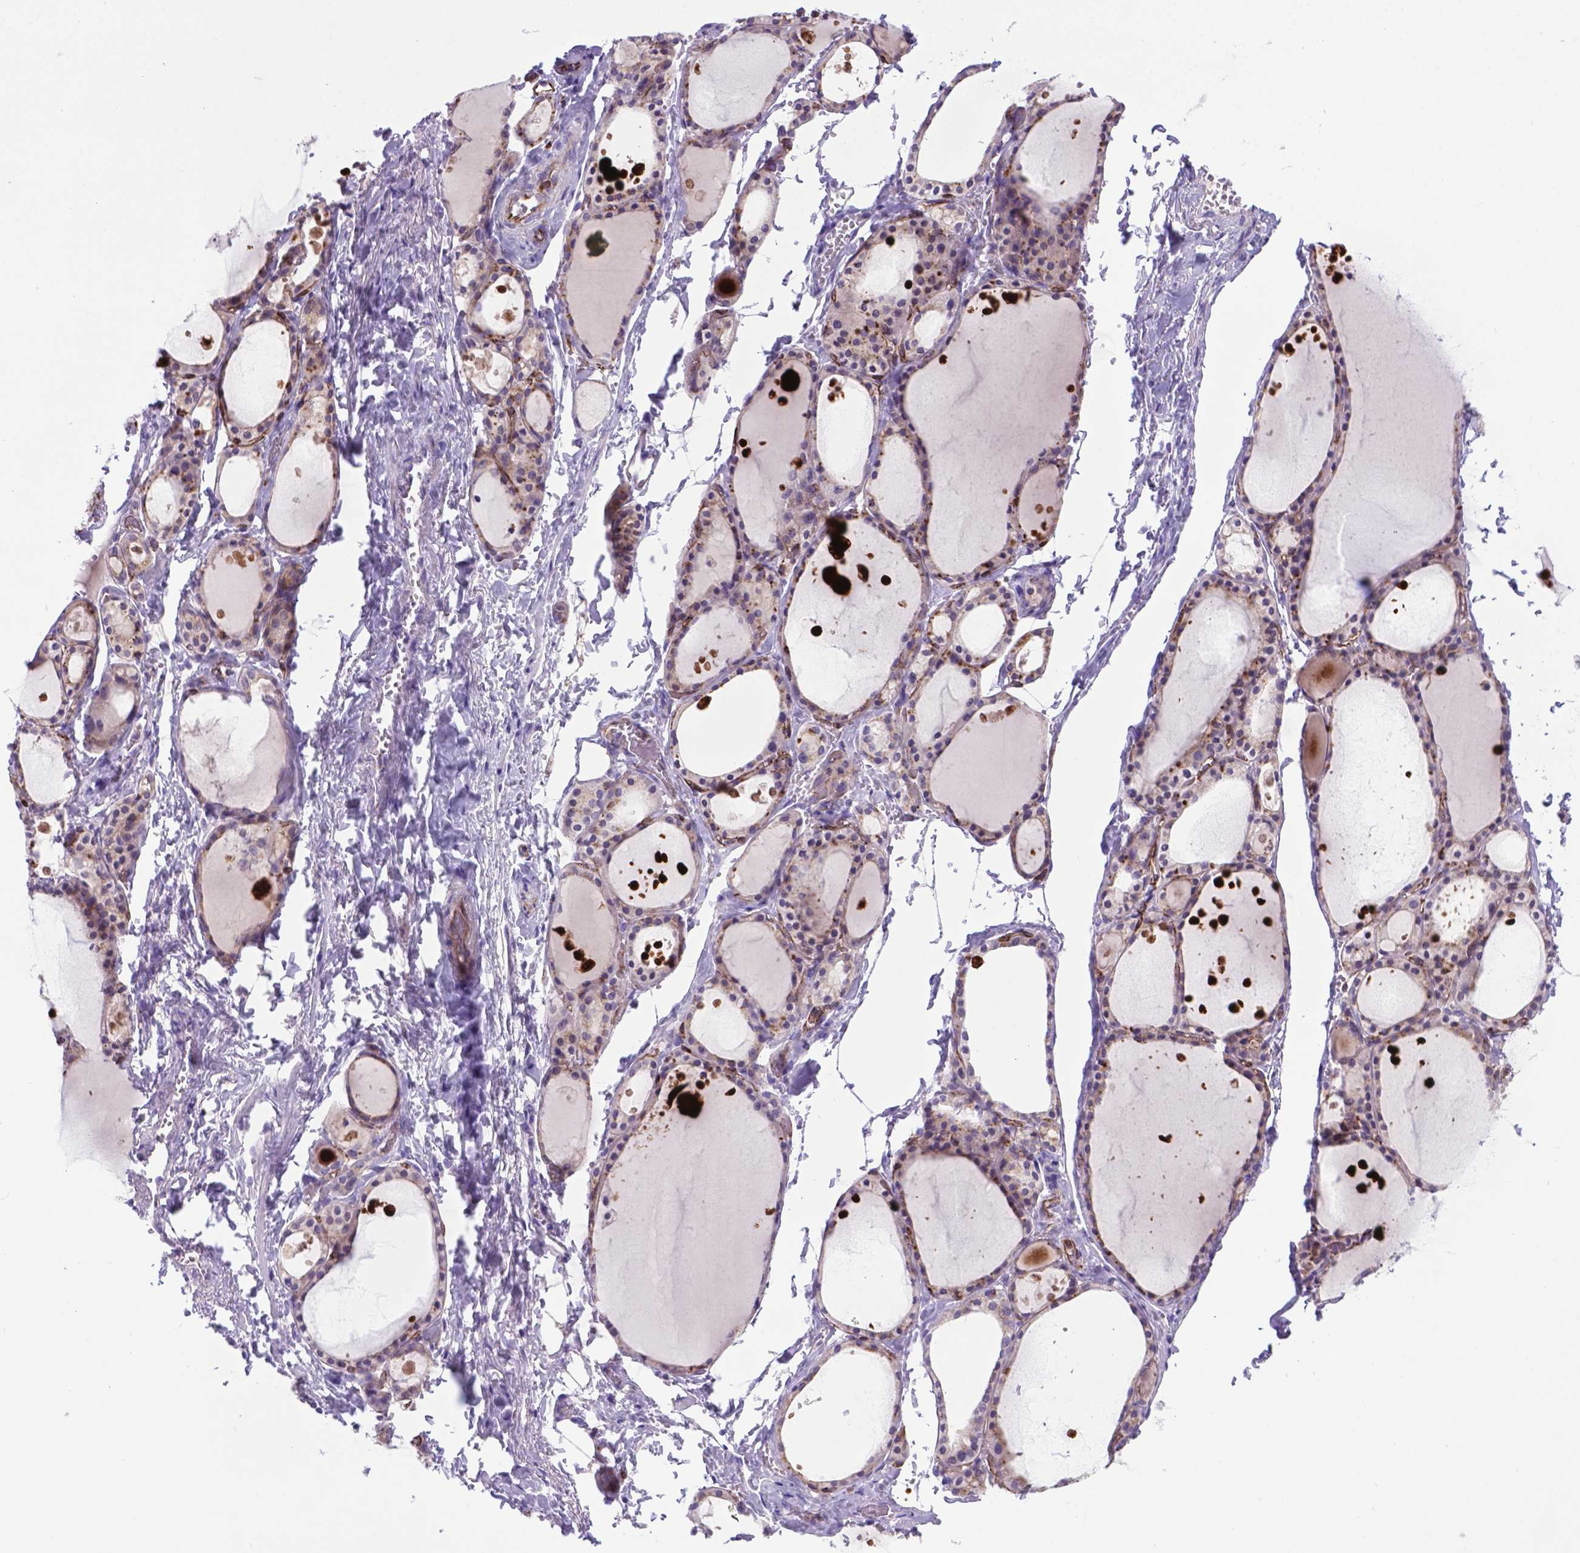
{"staining": {"intensity": "moderate", "quantity": "<25%", "location": "cytoplasmic/membranous"}, "tissue": "thyroid gland", "cell_type": "Glandular cells", "image_type": "normal", "snomed": [{"axis": "morphology", "description": "Normal tissue, NOS"}, {"axis": "topography", "description": "Thyroid gland"}], "caption": "This is a micrograph of immunohistochemistry staining of unremarkable thyroid gland, which shows moderate staining in the cytoplasmic/membranous of glandular cells.", "gene": "LZTR1", "patient": {"sex": "male", "age": 68}}